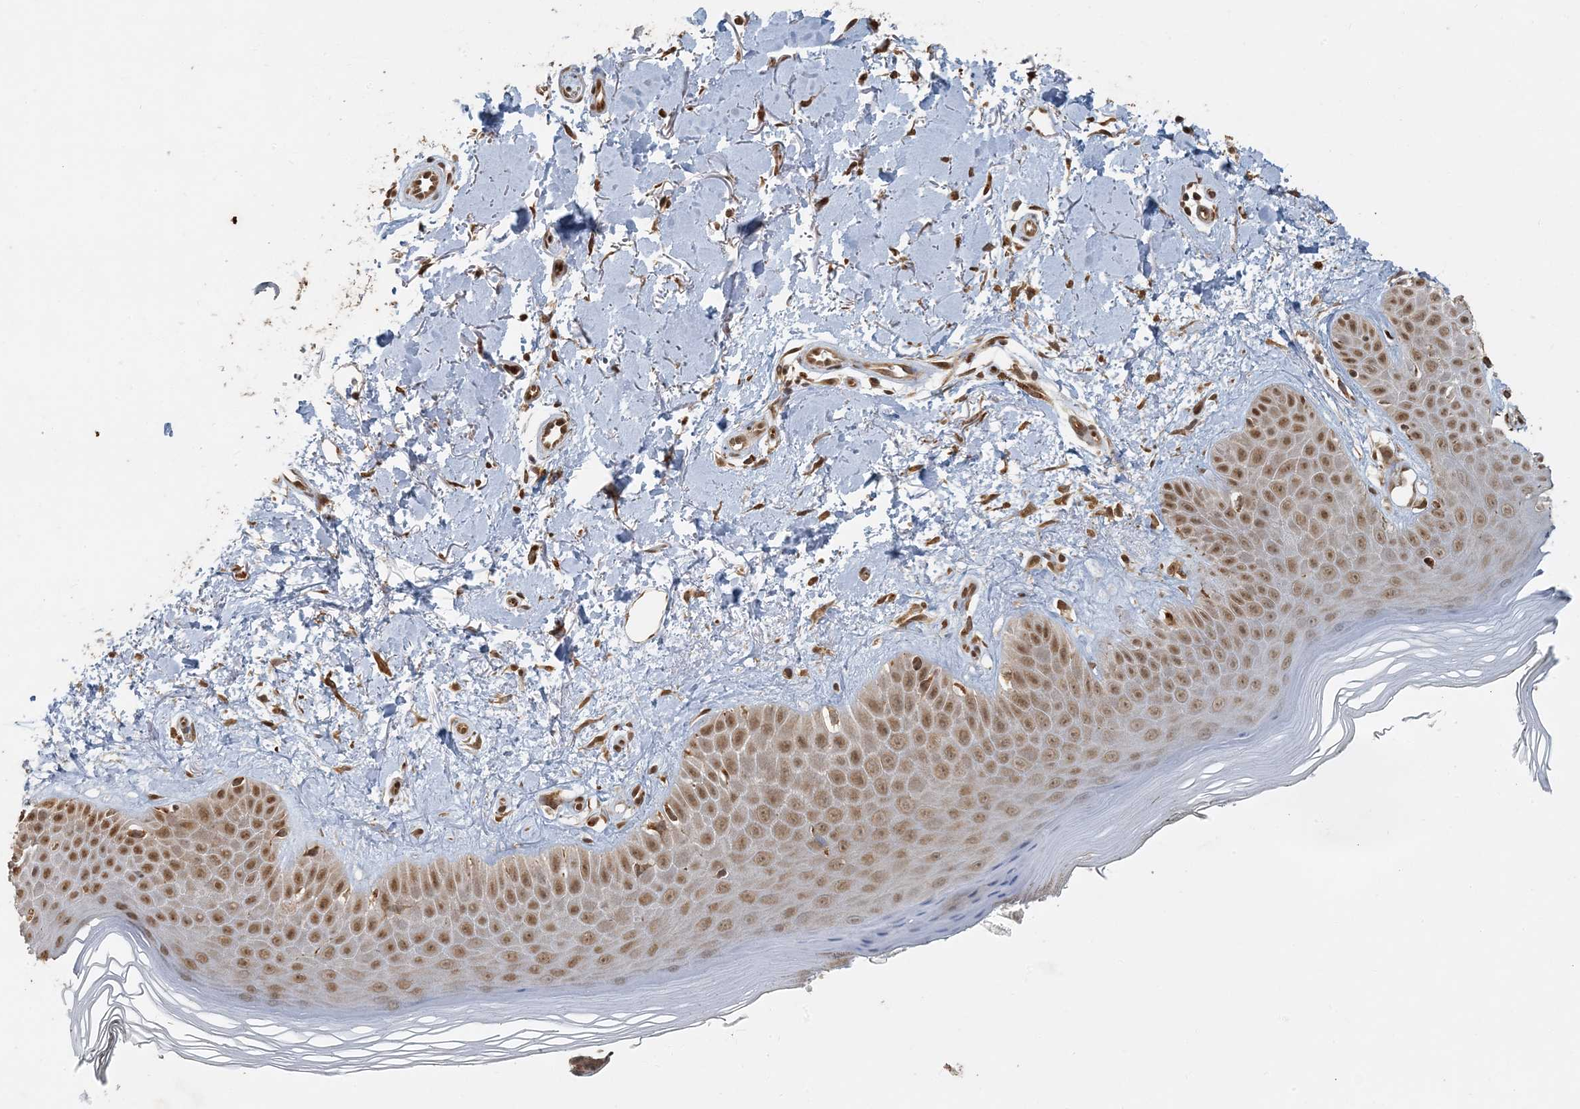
{"staining": {"intensity": "strong", "quantity": ">75%", "location": "cytoplasmic/membranous,nuclear"}, "tissue": "skin", "cell_type": "Fibroblasts", "image_type": "normal", "snomed": [{"axis": "morphology", "description": "Normal tissue, NOS"}, {"axis": "topography", "description": "Skin"}], "caption": "Brown immunohistochemical staining in benign human skin reveals strong cytoplasmic/membranous,nuclear staining in approximately >75% of fibroblasts. Using DAB (brown) and hematoxylin (blue) stains, captured at high magnification using brightfield microscopy.", "gene": "AK9", "patient": {"sex": "female", "age": 64}}